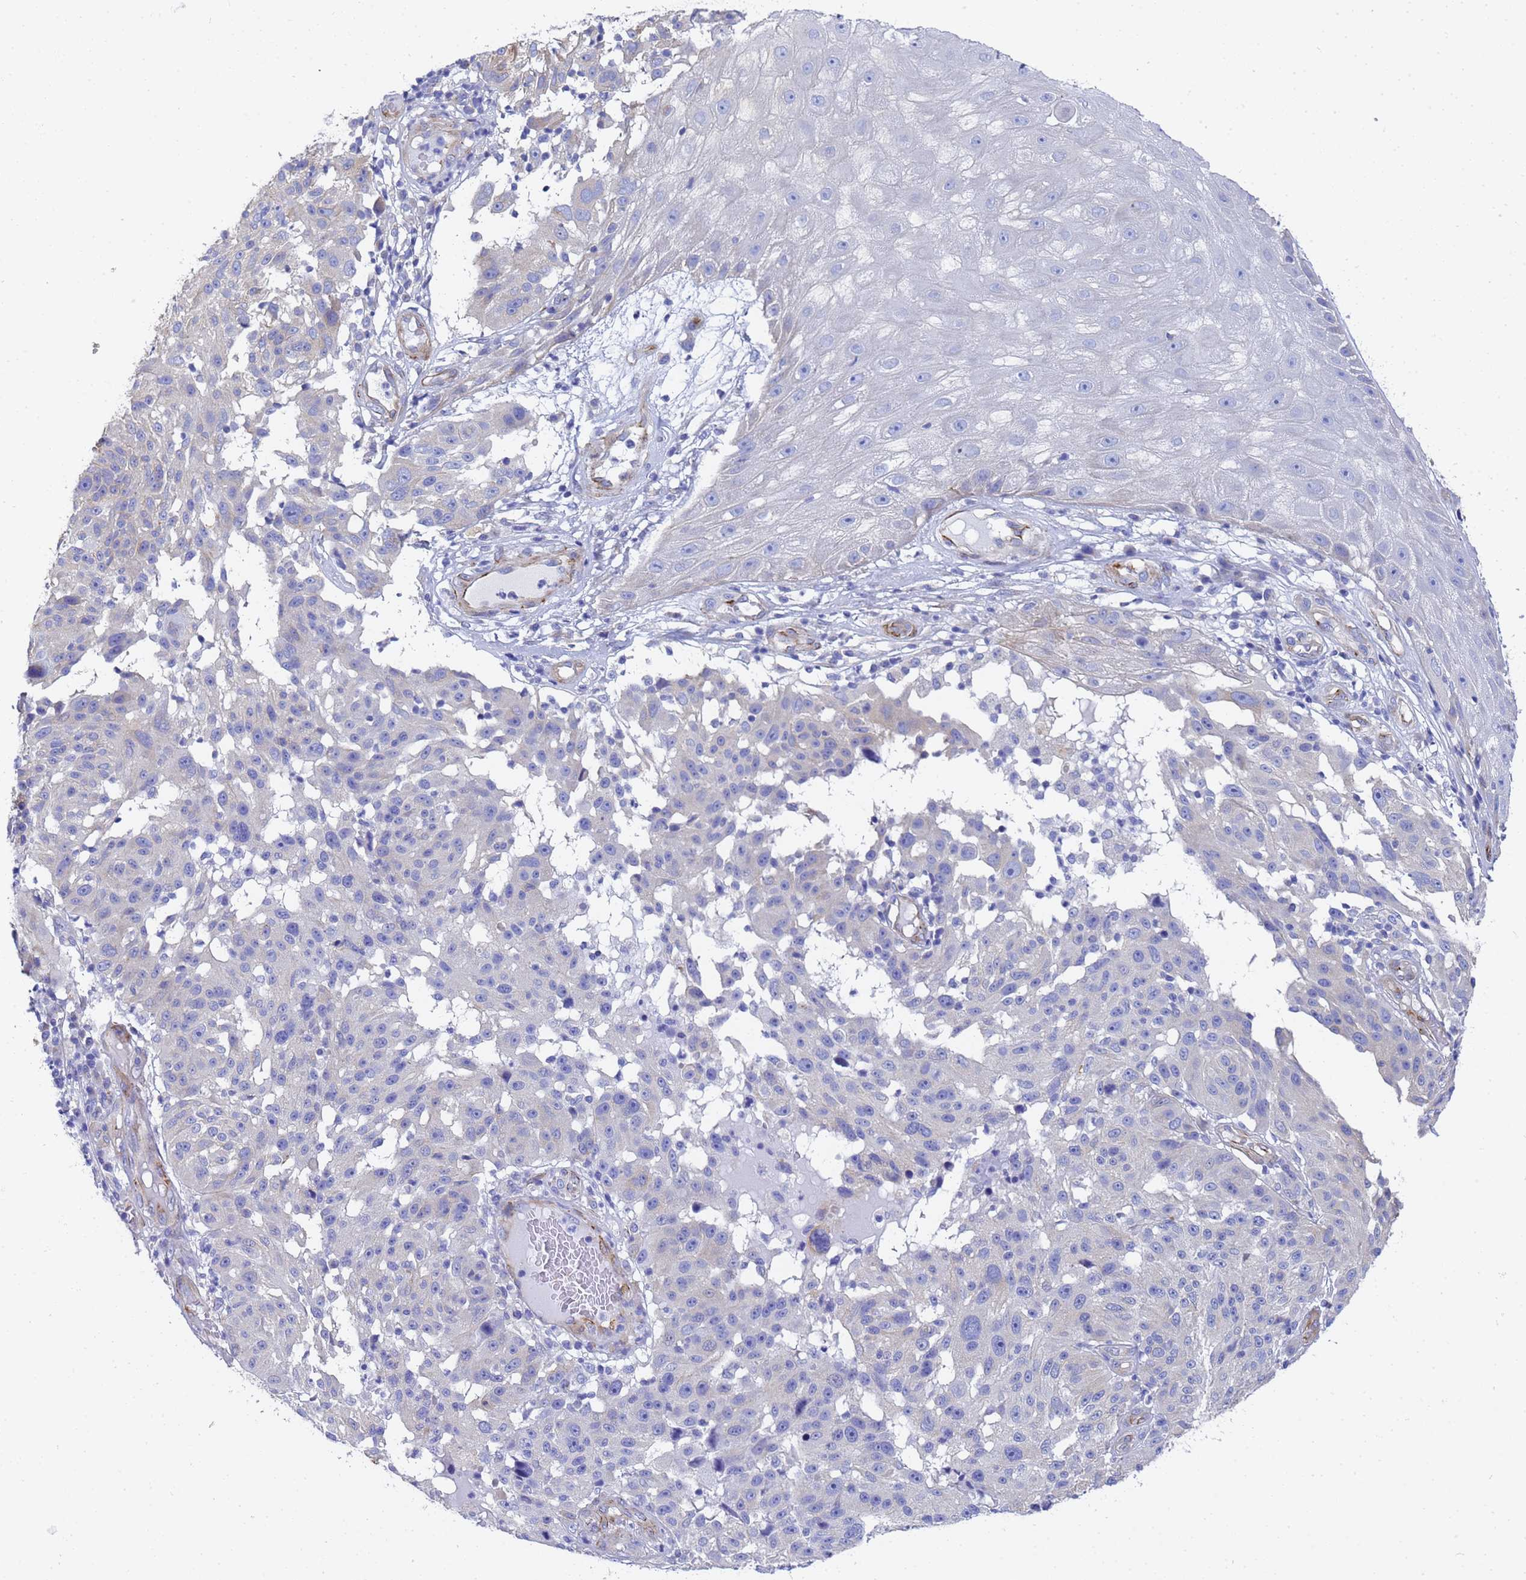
{"staining": {"intensity": "negative", "quantity": "none", "location": "none"}, "tissue": "melanoma", "cell_type": "Tumor cells", "image_type": "cancer", "snomed": [{"axis": "morphology", "description": "Malignant melanoma, NOS"}, {"axis": "topography", "description": "Skin"}], "caption": "A micrograph of malignant melanoma stained for a protein exhibits no brown staining in tumor cells.", "gene": "TUBB1", "patient": {"sex": "male", "age": 53}}